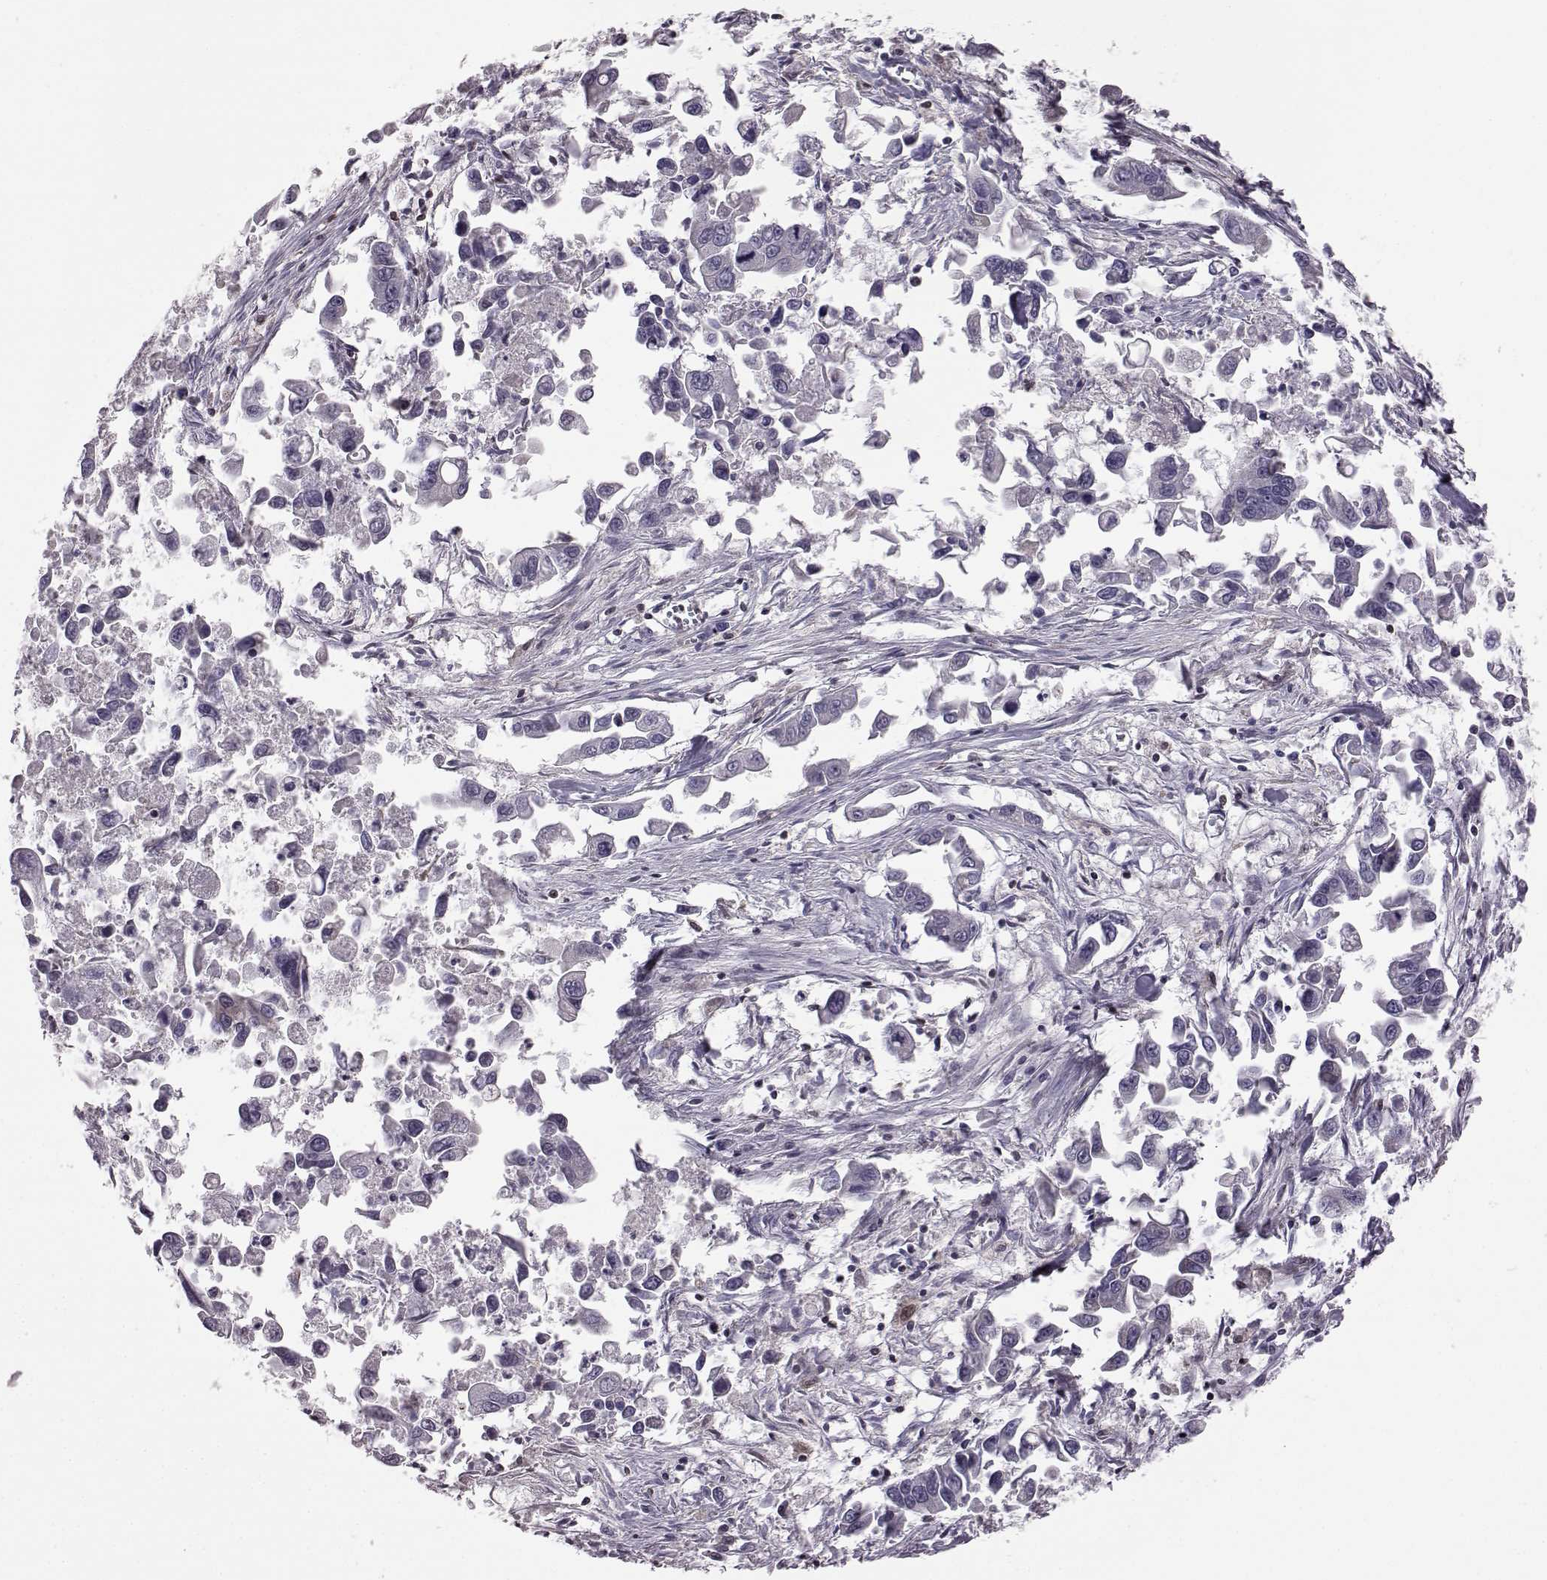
{"staining": {"intensity": "negative", "quantity": "none", "location": "none"}, "tissue": "pancreatic cancer", "cell_type": "Tumor cells", "image_type": "cancer", "snomed": [{"axis": "morphology", "description": "Adenocarcinoma, NOS"}, {"axis": "topography", "description": "Pancreas"}], "caption": "Image shows no significant protein expression in tumor cells of pancreatic adenocarcinoma.", "gene": "DOK2", "patient": {"sex": "female", "age": 83}}